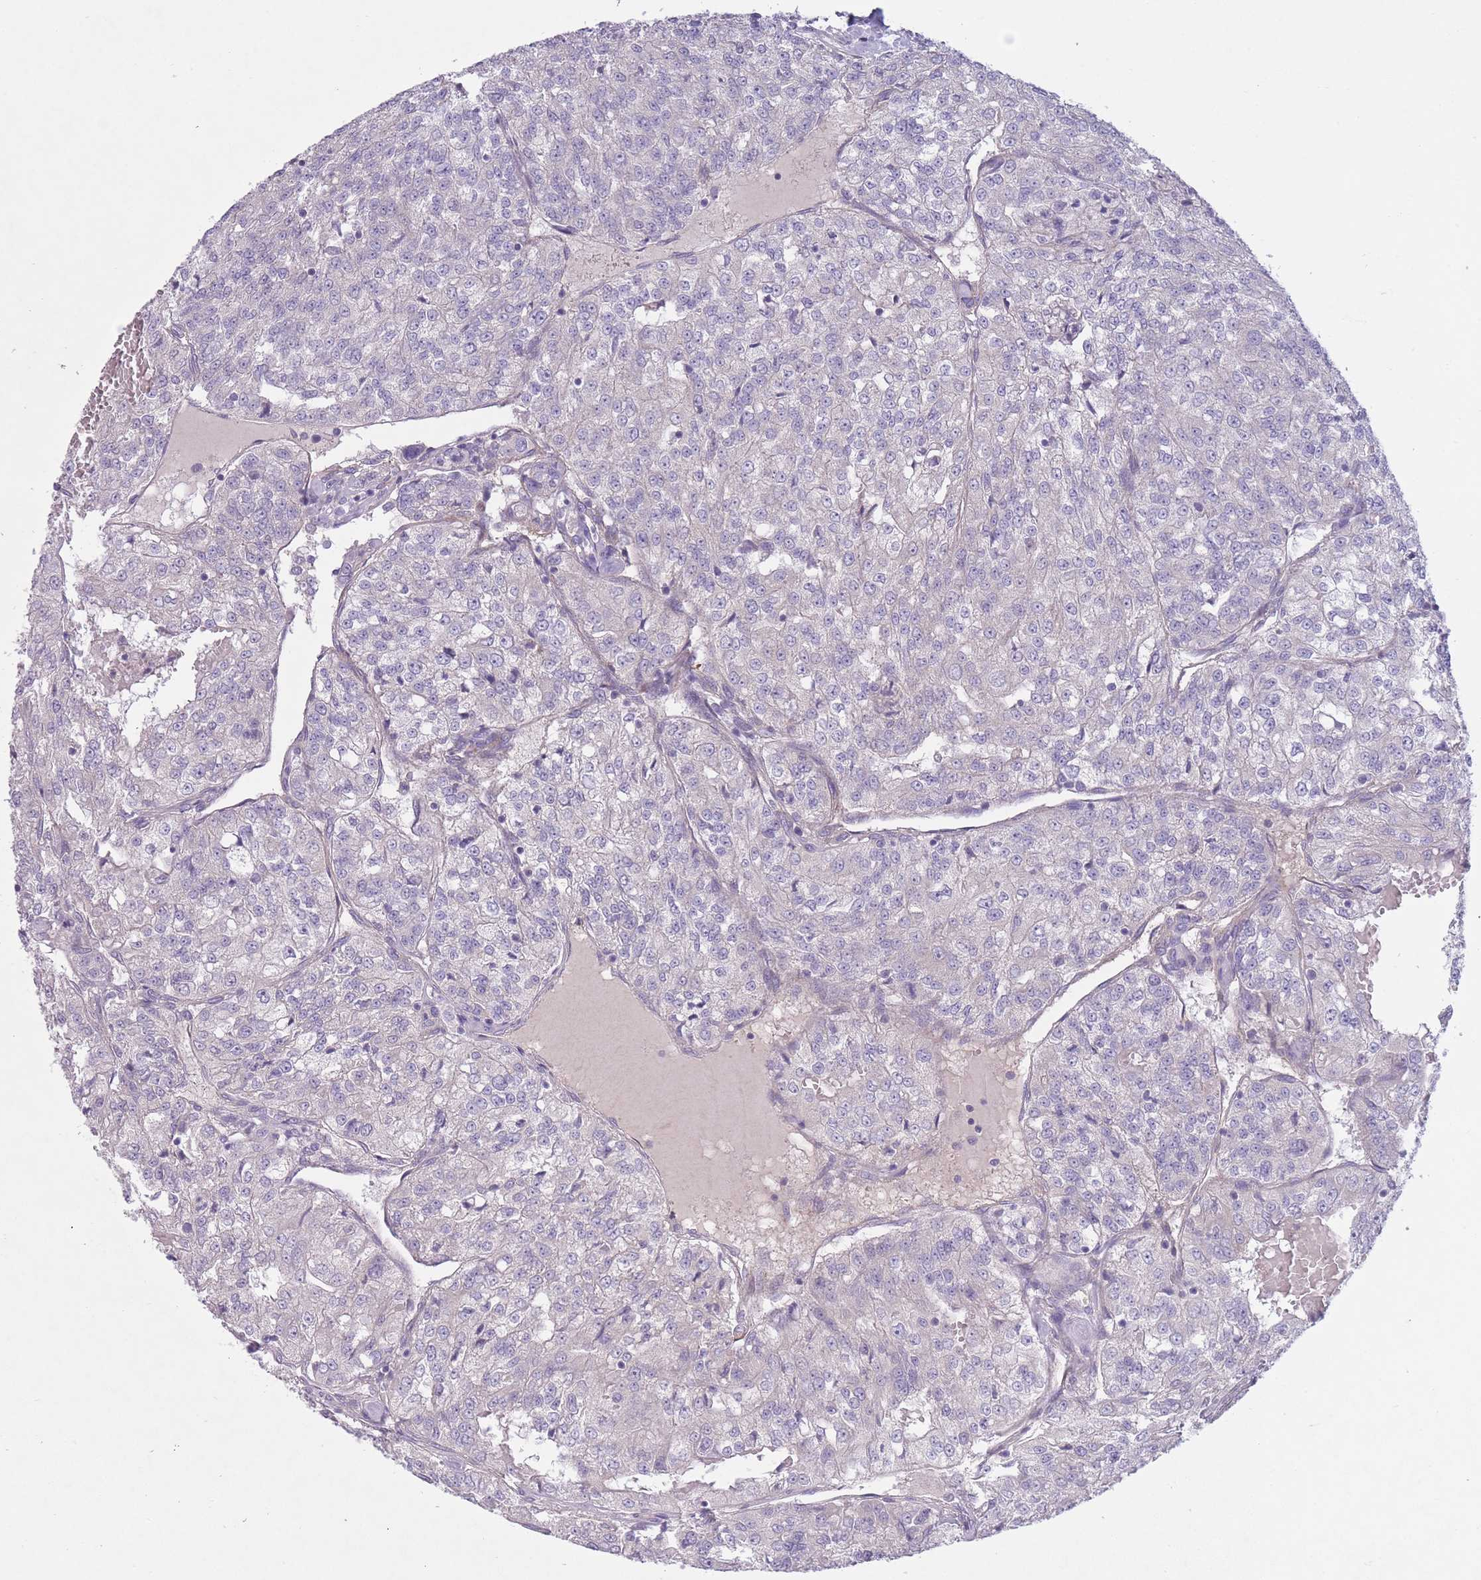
{"staining": {"intensity": "negative", "quantity": "none", "location": "none"}, "tissue": "renal cancer", "cell_type": "Tumor cells", "image_type": "cancer", "snomed": [{"axis": "morphology", "description": "Adenocarcinoma, NOS"}, {"axis": "topography", "description": "Kidney"}], "caption": "Tumor cells are negative for protein expression in human renal adenocarcinoma.", "gene": "PNPLA5", "patient": {"sex": "female", "age": 63}}